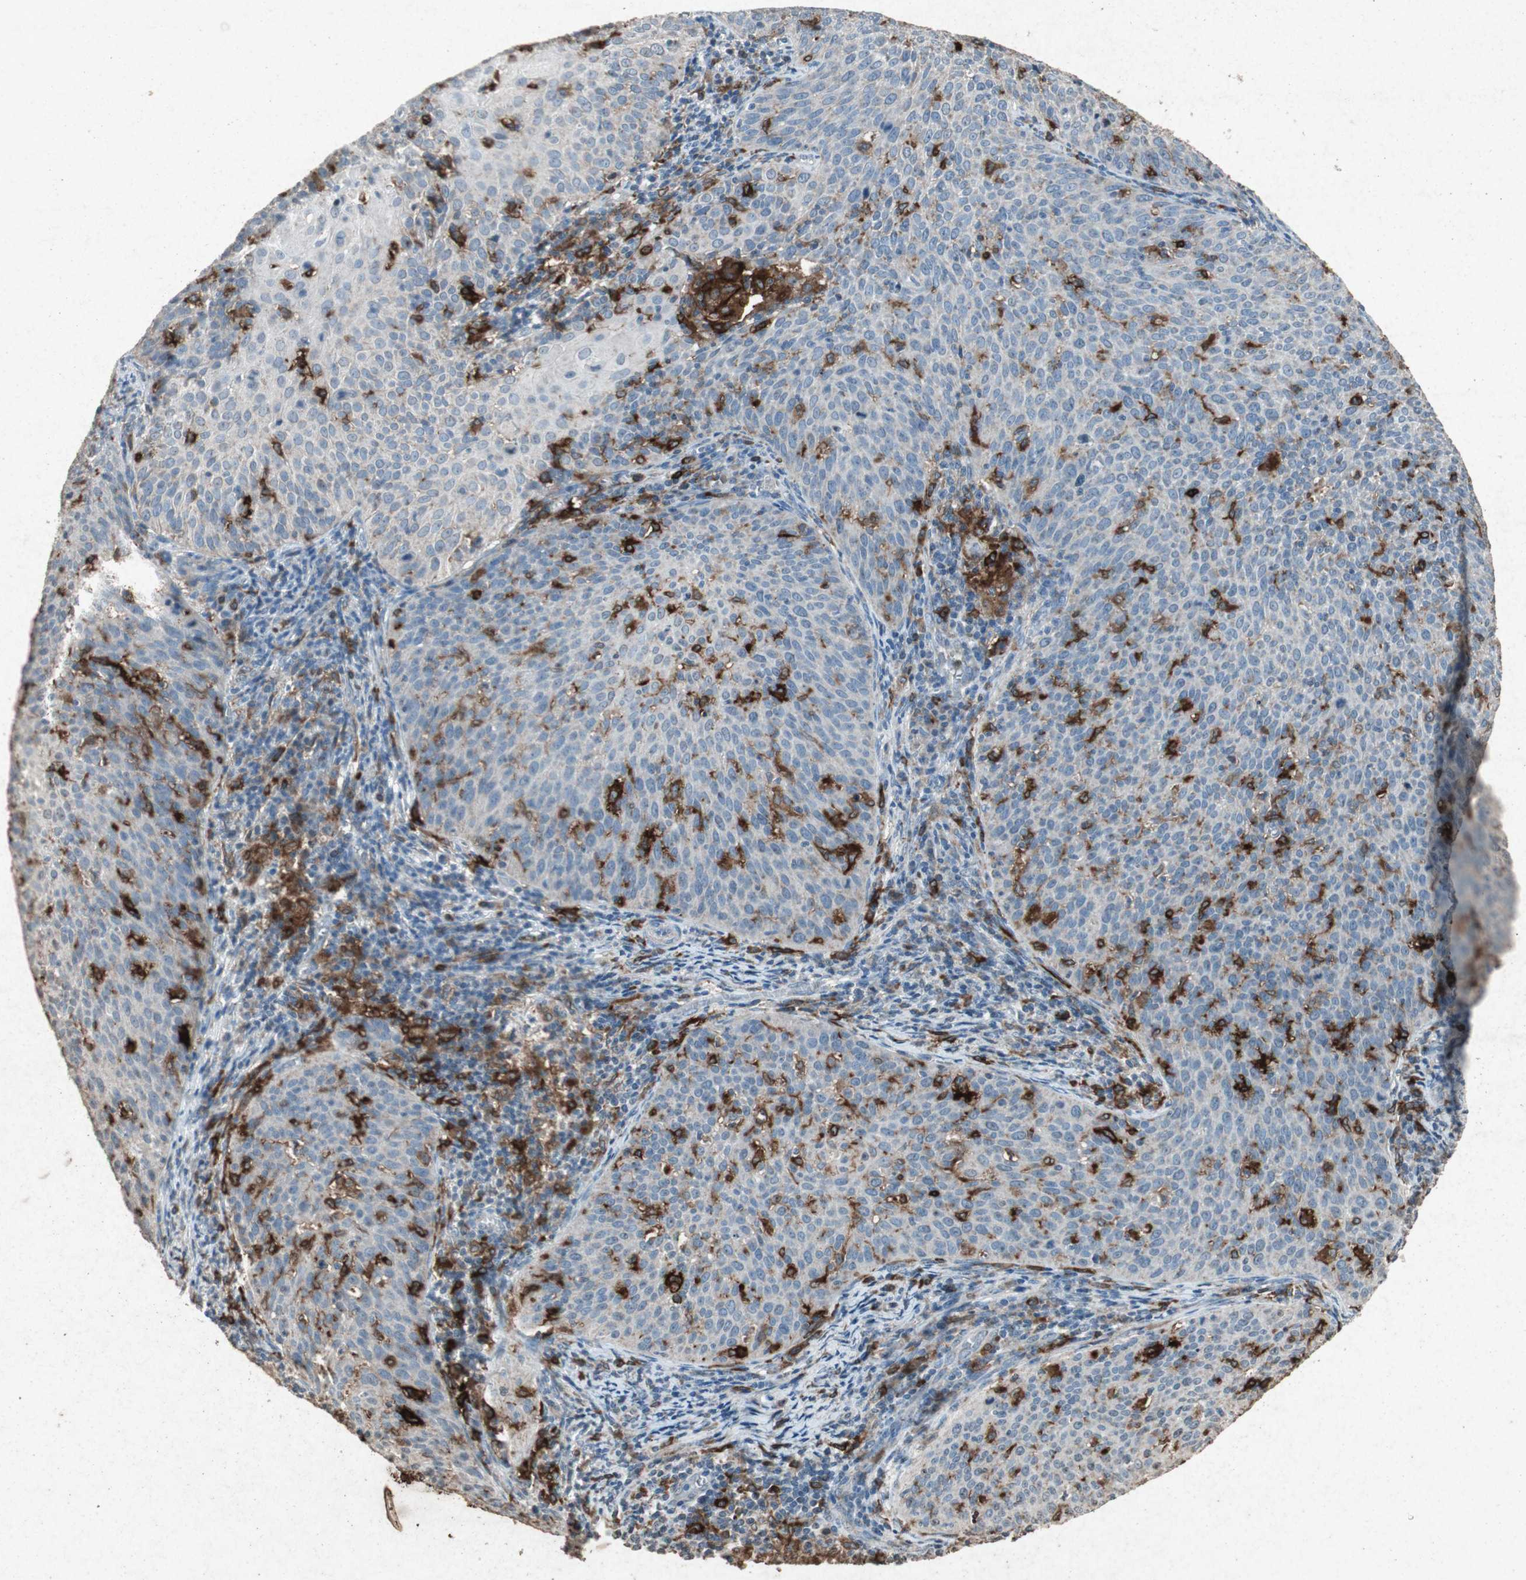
{"staining": {"intensity": "weak", "quantity": "25%-75%", "location": "cytoplasmic/membranous"}, "tissue": "cervical cancer", "cell_type": "Tumor cells", "image_type": "cancer", "snomed": [{"axis": "morphology", "description": "Squamous cell carcinoma, NOS"}, {"axis": "topography", "description": "Cervix"}], "caption": "Tumor cells show weak cytoplasmic/membranous positivity in about 25%-75% of cells in cervical cancer. The staining is performed using DAB (3,3'-diaminobenzidine) brown chromogen to label protein expression. The nuclei are counter-stained blue using hematoxylin.", "gene": "TYROBP", "patient": {"sex": "female", "age": 38}}